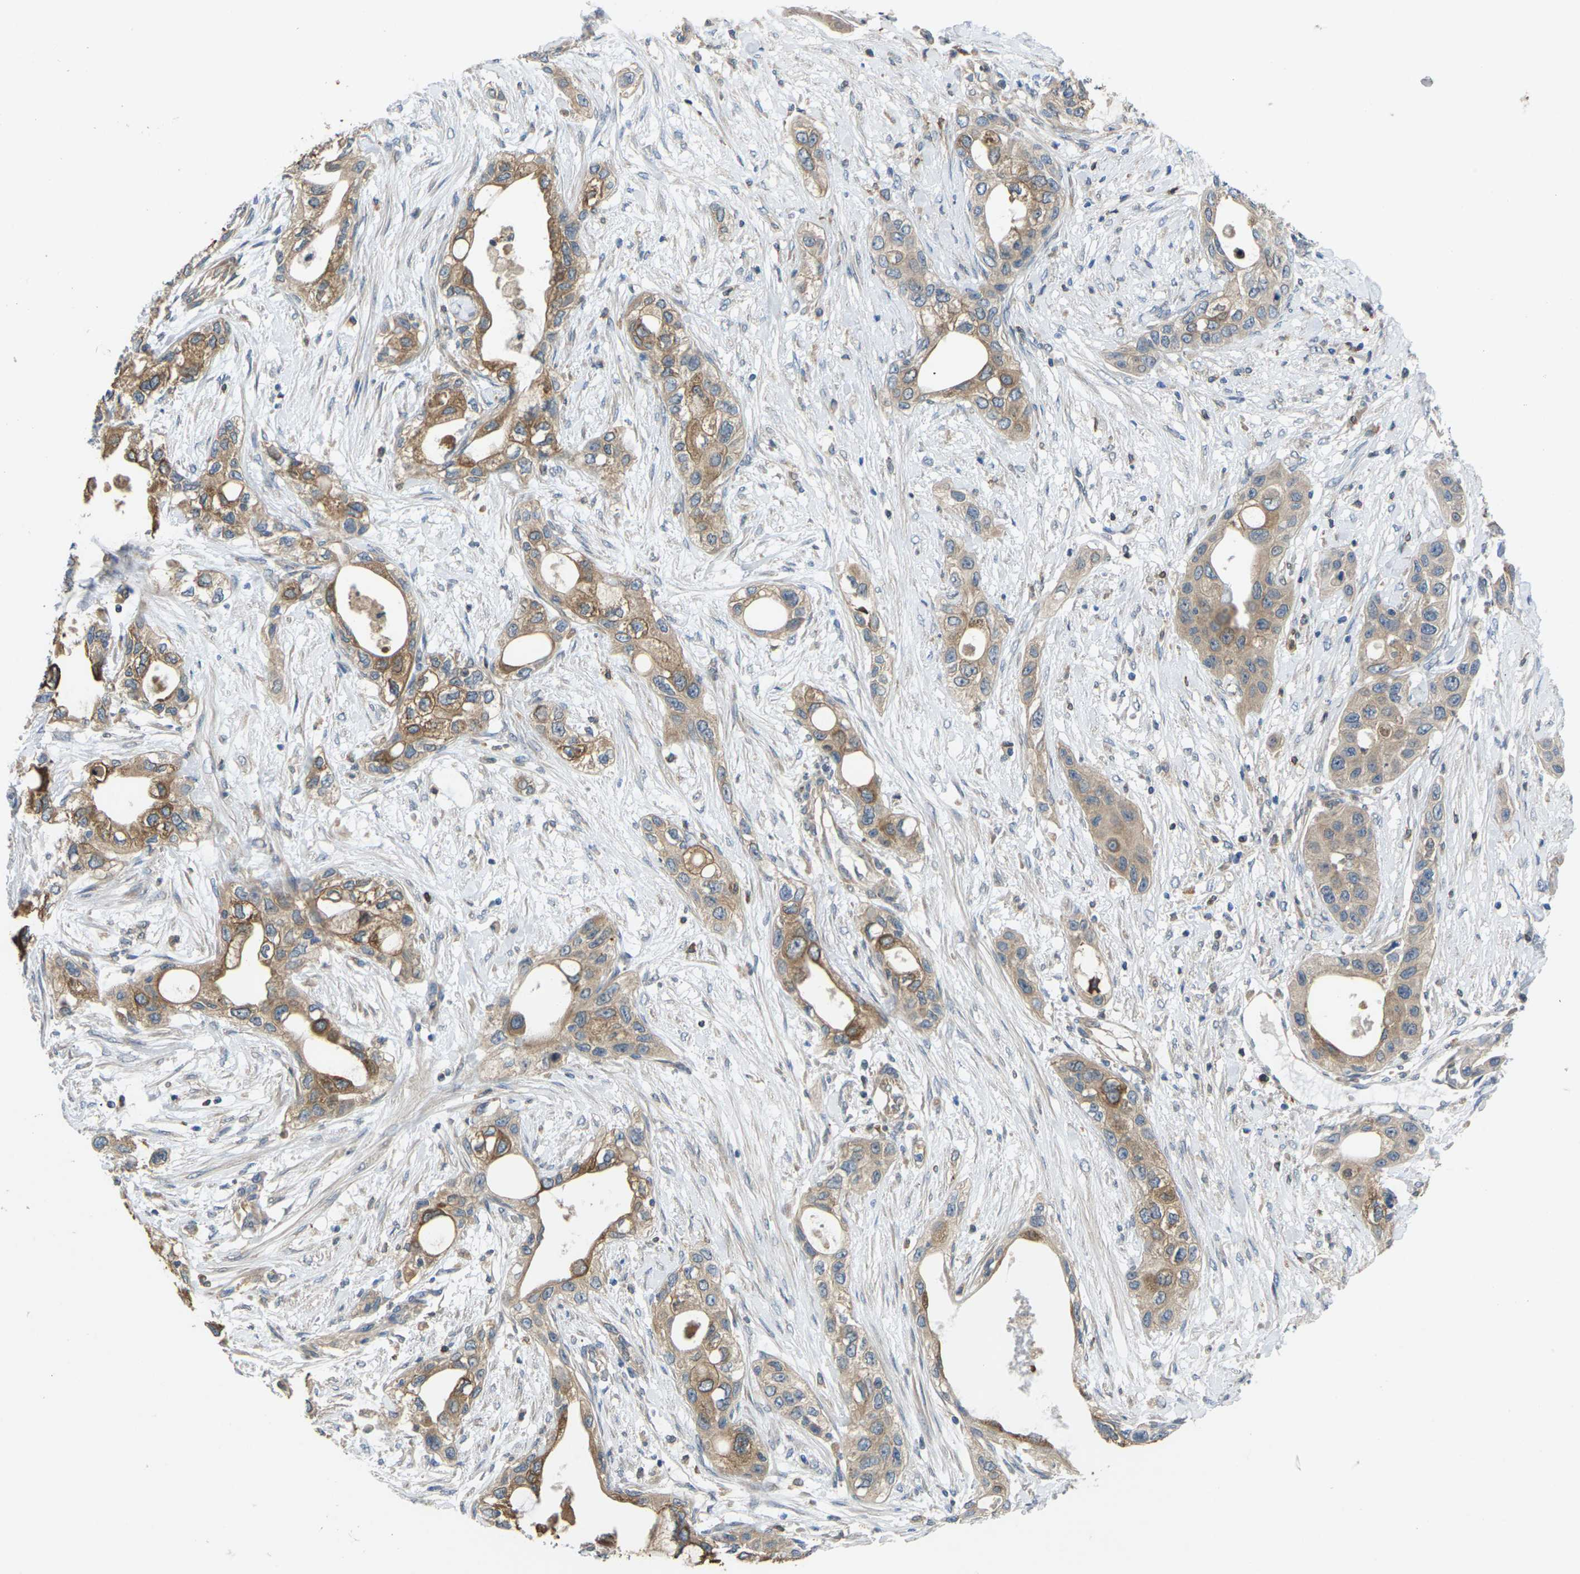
{"staining": {"intensity": "moderate", "quantity": "25%-75%", "location": "cytoplasmic/membranous"}, "tissue": "pancreatic cancer", "cell_type": "Tumor cells", "image_type": "cancer", "snomed": [{"axis": "morphology", "description": "Adenocarcinoma, NOS"}, {"axis": "topography", "description": "Pancreas"}], "caption": "Pancreatic adenocarcinoma tissue displays moderate cytoplasmic/membranous staining in approximately 25%-75% of tumor cells The protein is stained brown, and the nuclei are stained in blue (DAB (3,3'-diaminobenzidine) IHC with brightfield microscopy, high magnification).", "gene": "TIAM1", "patient": {"sex": "female", "age": 70}}